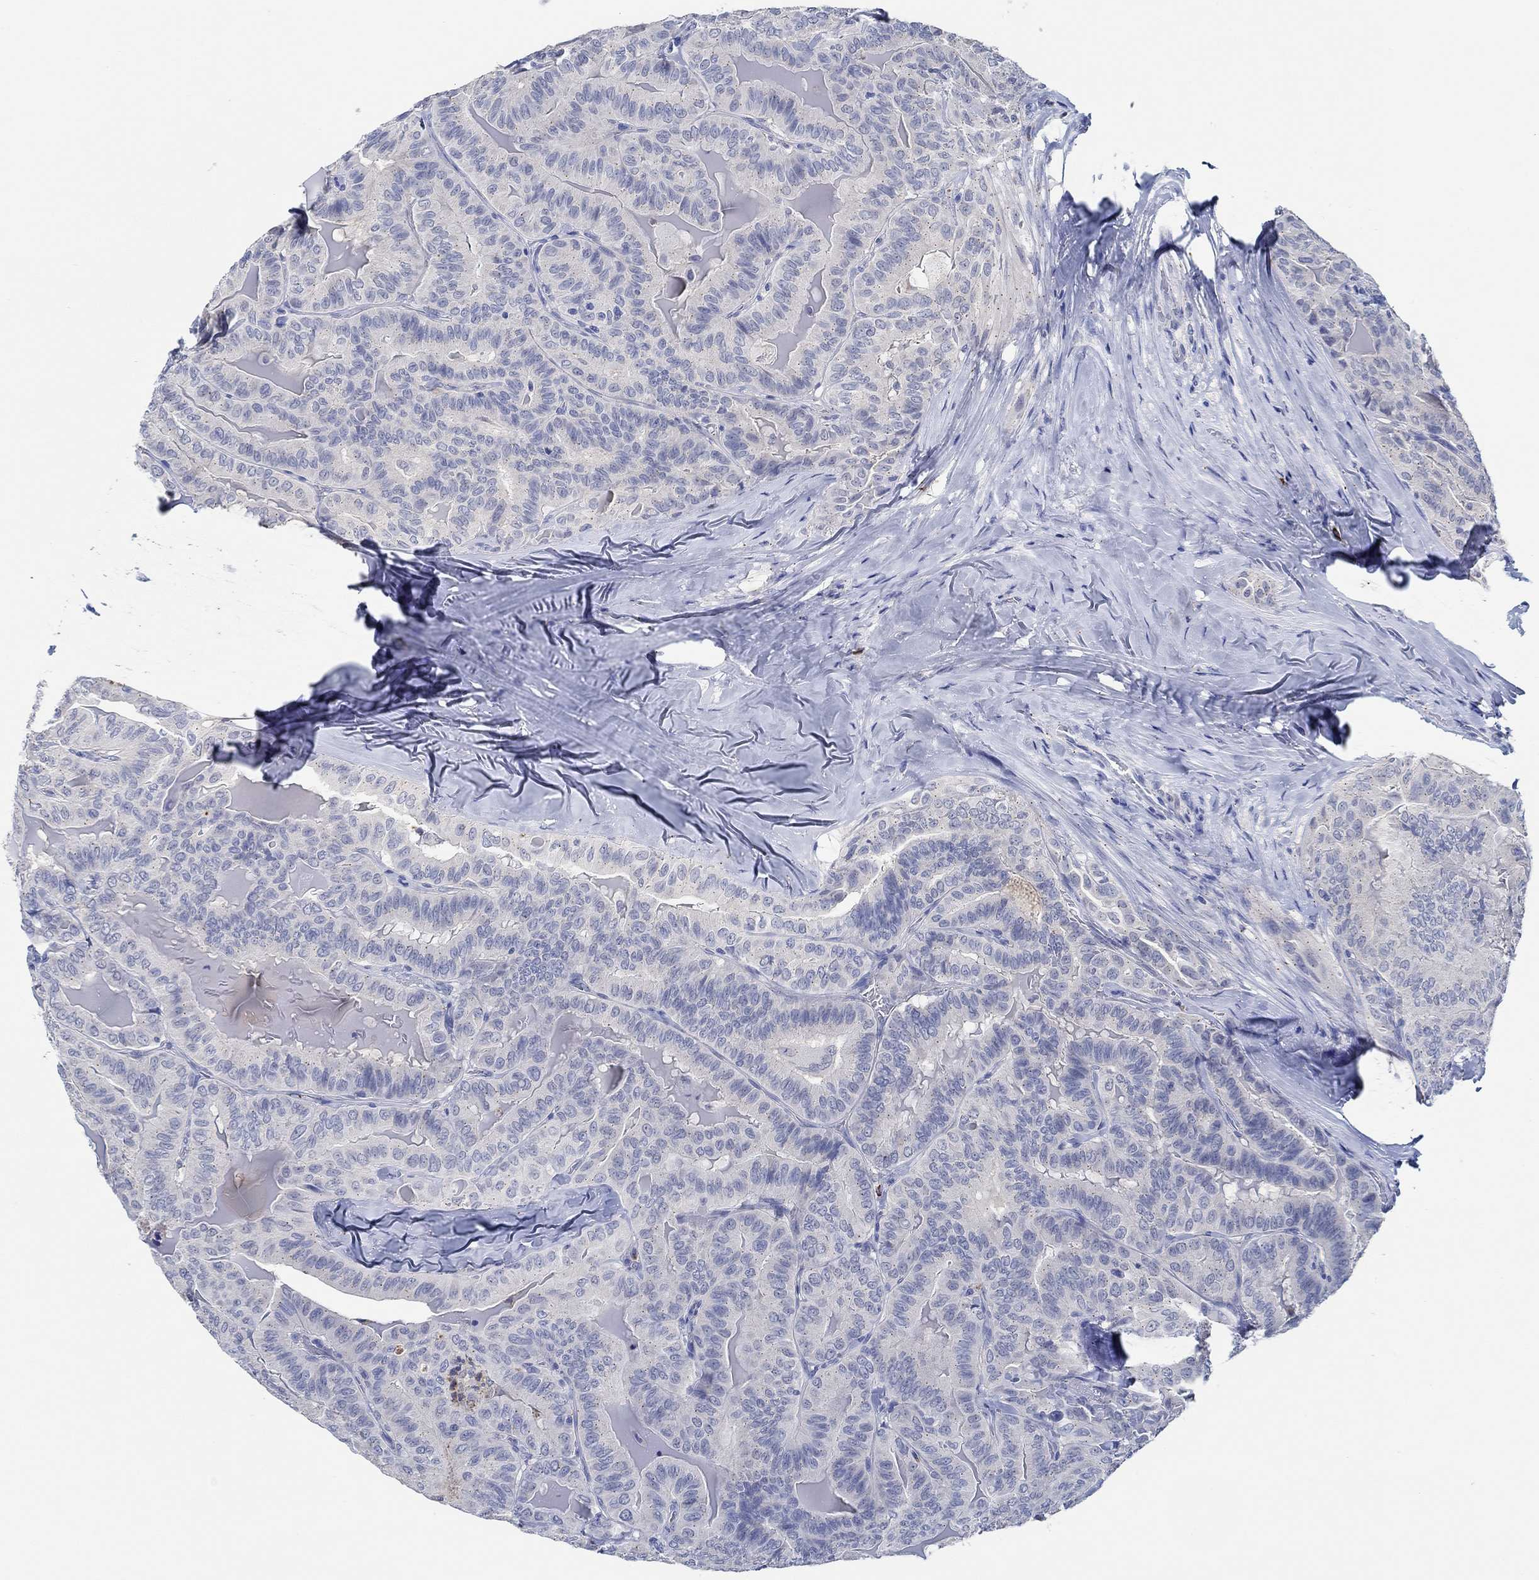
{"staining": {"intensity": "negative", "quantity": "none", "location": "none"}, "tissue": "thyroid cancer", "cell_type": "Tumor cells", "image_type": "cancer", "snomed": [{"axis": "morphology", "description": "Papillary adenocarcinoma, NOS"}, {"axis": "topography", "description": "Thyroid gland"}], "caption": "Immunohistochemistry (IHC) image of neoplastic tissue: thyroid papillary adenocarcinoma stained with DAB exhibits no significant protein expression in tumor cells.", "gene": "CPM", "patient": {"sex": "female", "age": 68}}